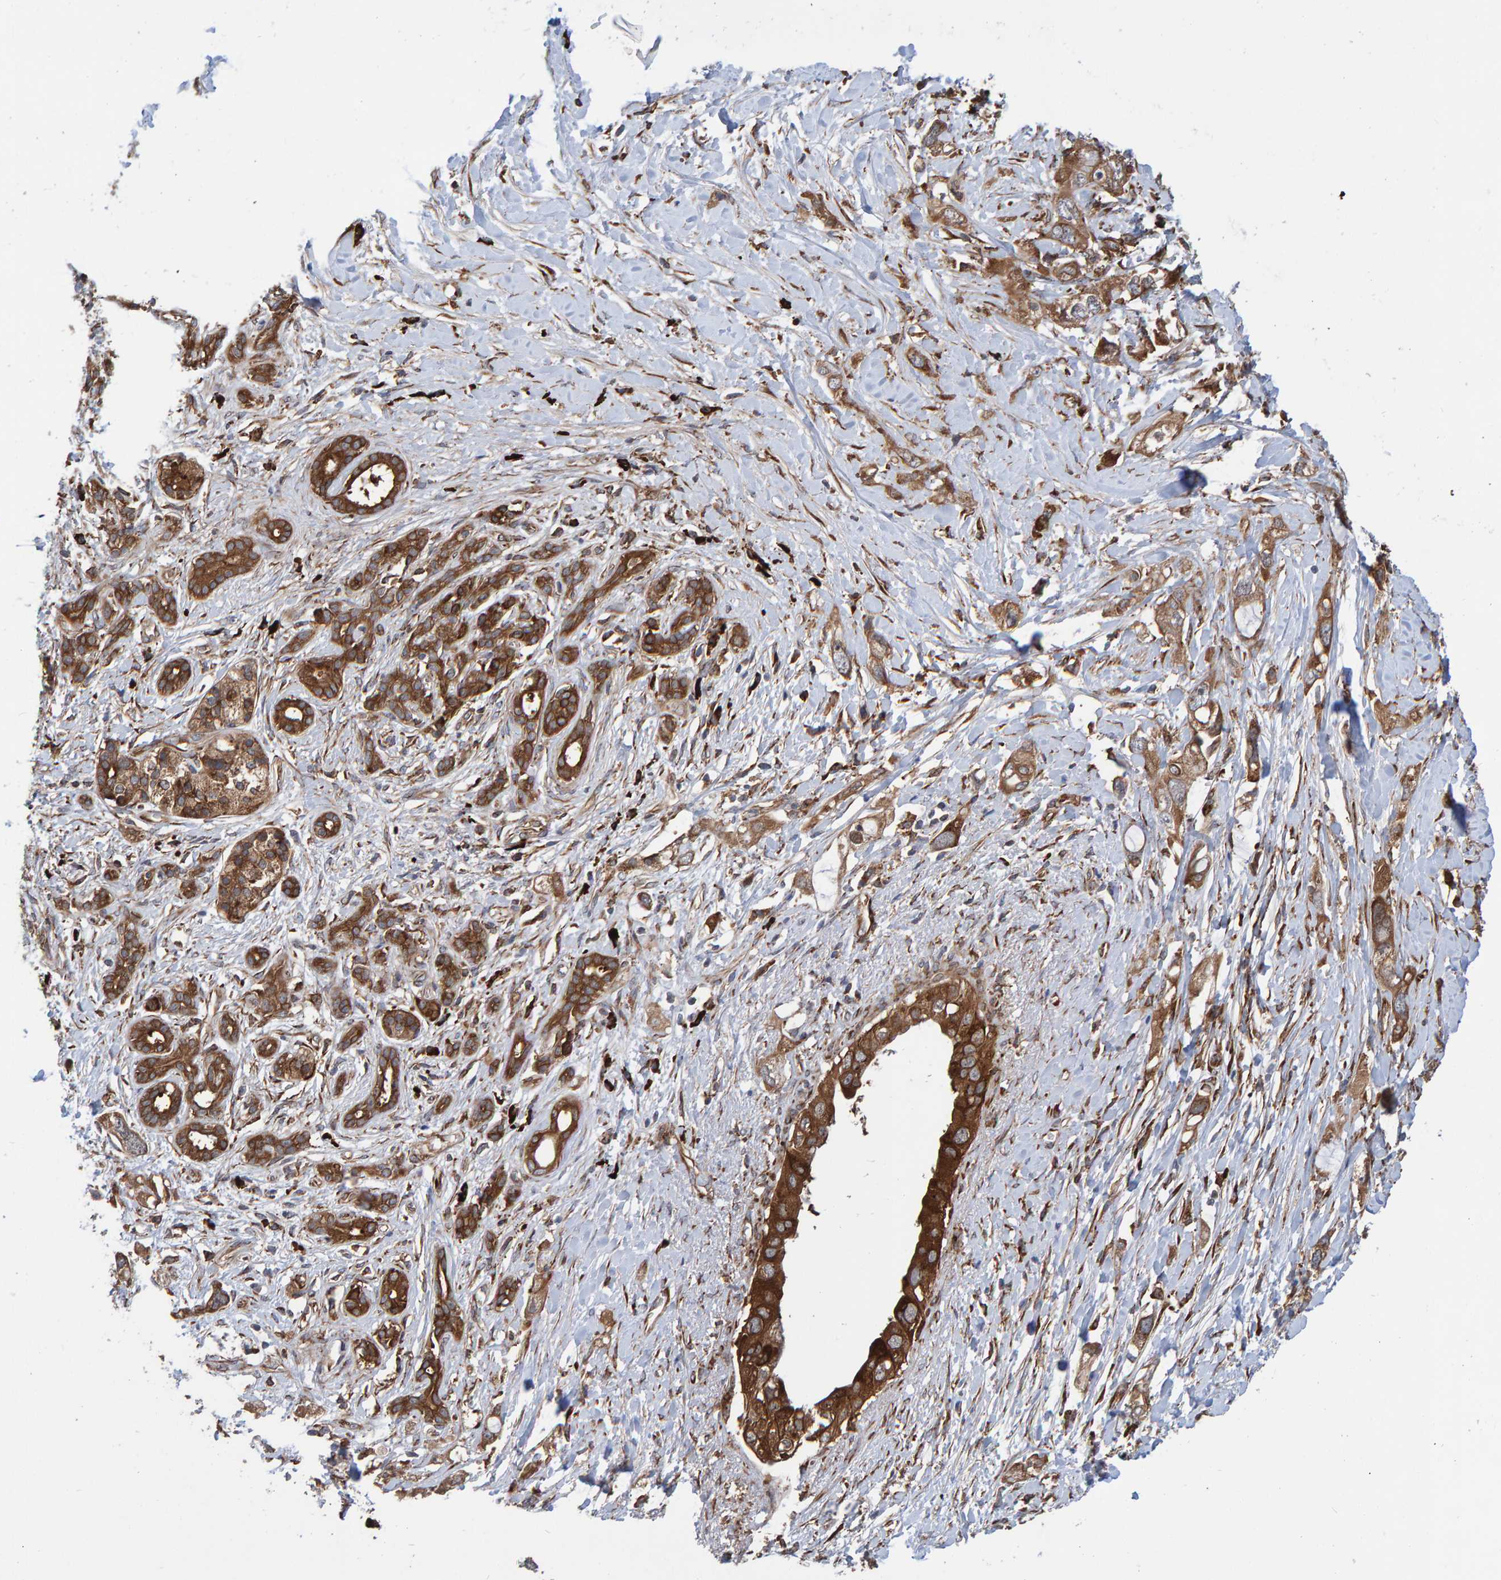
{"staining": {"intensity": "moderate", "quantity": ">75%", "location": "cytoplasmic/membranous"}, "tissue": "pancreatic cancer", "cell_type": "Tumor cells", "image_type": "cancer", "snomed": [{"axis": "morphology", "description": "Adenocarcinoma, NOS"}, {"axis": "topography", "description": "Pancreas"}], "caption": "Protein expression analysis of human adenocarcinoma (pancreatic) reveals moderate cytoplasmic/membranous staining in about >75% of tumor cells. The protein is stained brown, and the nuclei are stained in blue (DAB (3,3'-diaminobenzidine) IHC with brightfield microscopy, high magnification).", "gene": "KIAA0753", "patient": {"sex": "female", "age": 56}}